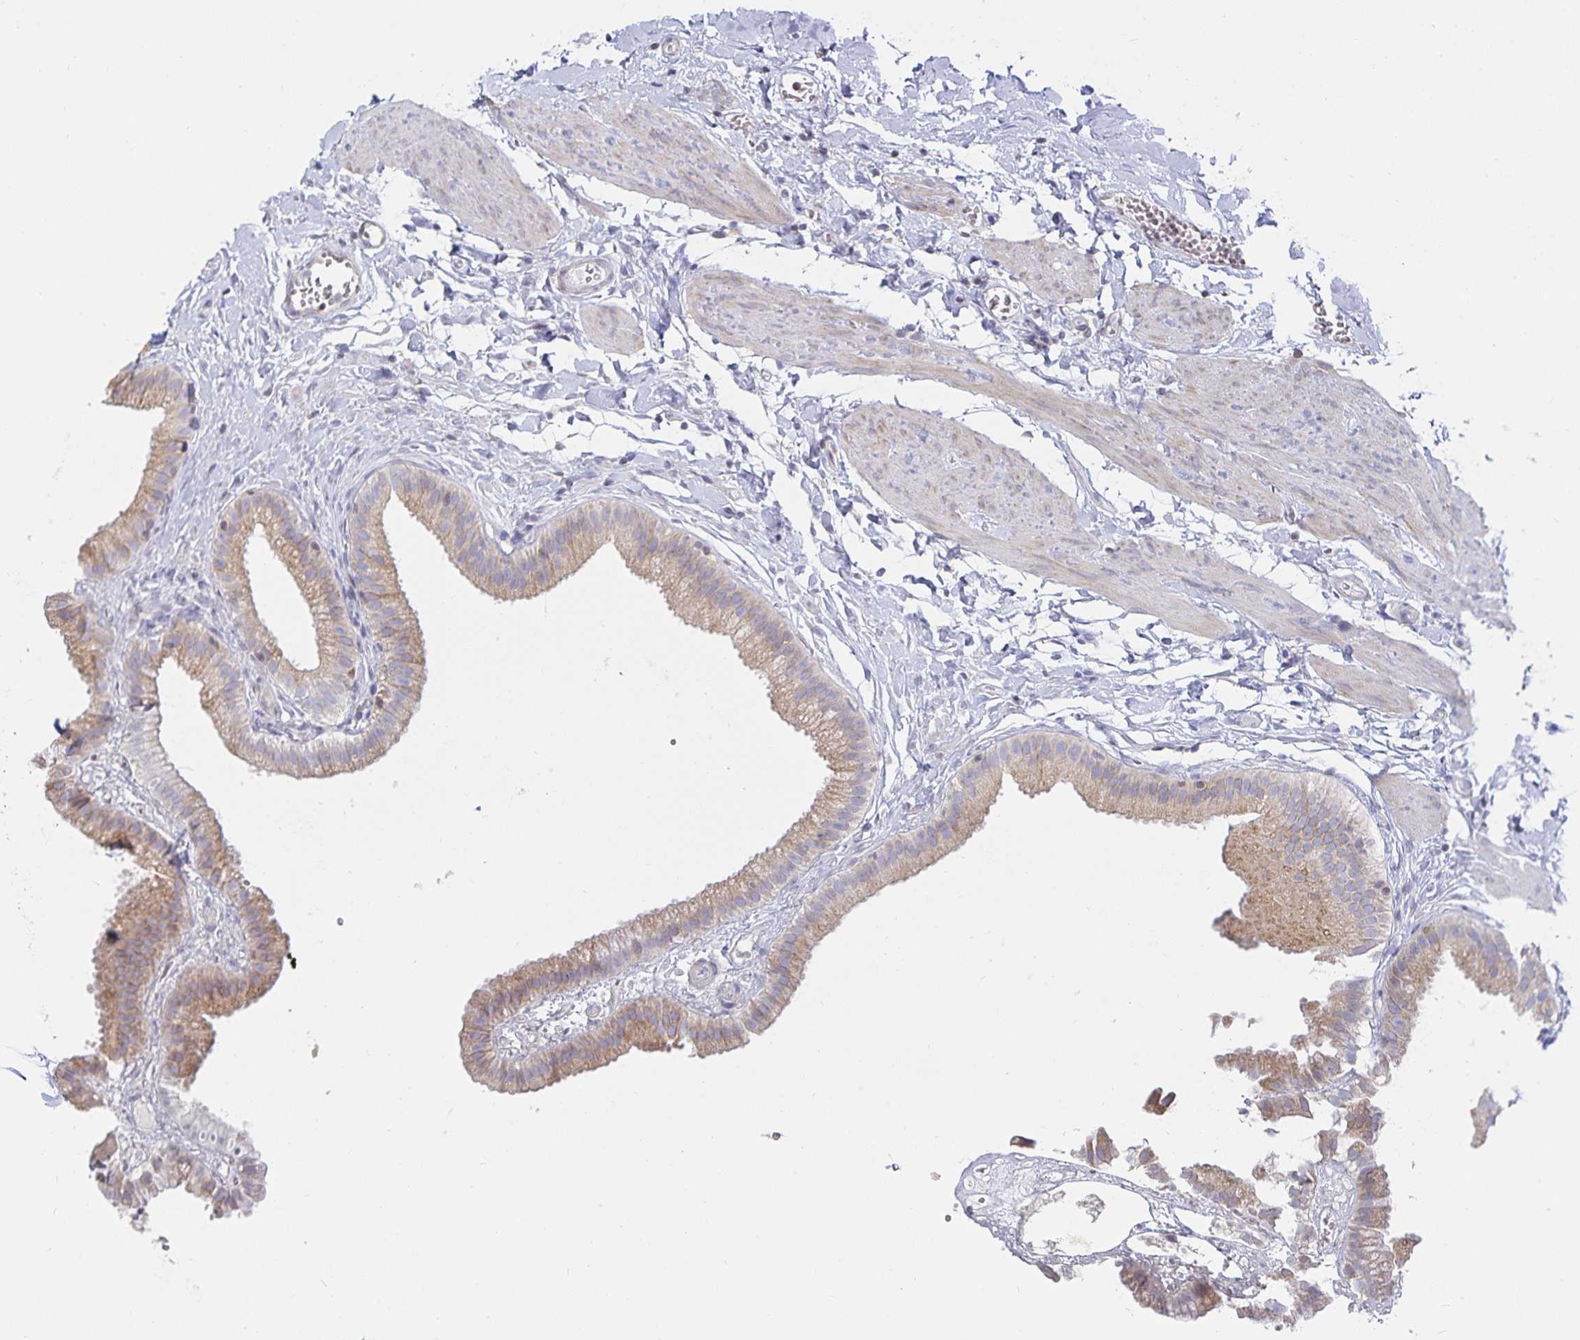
{"staining": {"intensity": "moderate", "quantity": ">75%", "location": "cytoplasmic/membranous"}, "tissue": "gallbladder", "cell_type": "Glandular cells", "image_type": "normal", "snomed": [{"axis": "morphology", "description": "Normal tissue, NOS"}, {"axis": "topography", "description": "Gallbladder"}], "caption": "A brown stain shows moderate cytoplasmic/membranous positivity of a protein in glandular cells of unremarkable gallbladder. The protein of interest is stained brown, and the nuclei are stained in blue (DAB IHC with brightfield microscopy, high magnification).", "gene": "SFTPA1", "patient": {"sex": "female", "age": 63}}